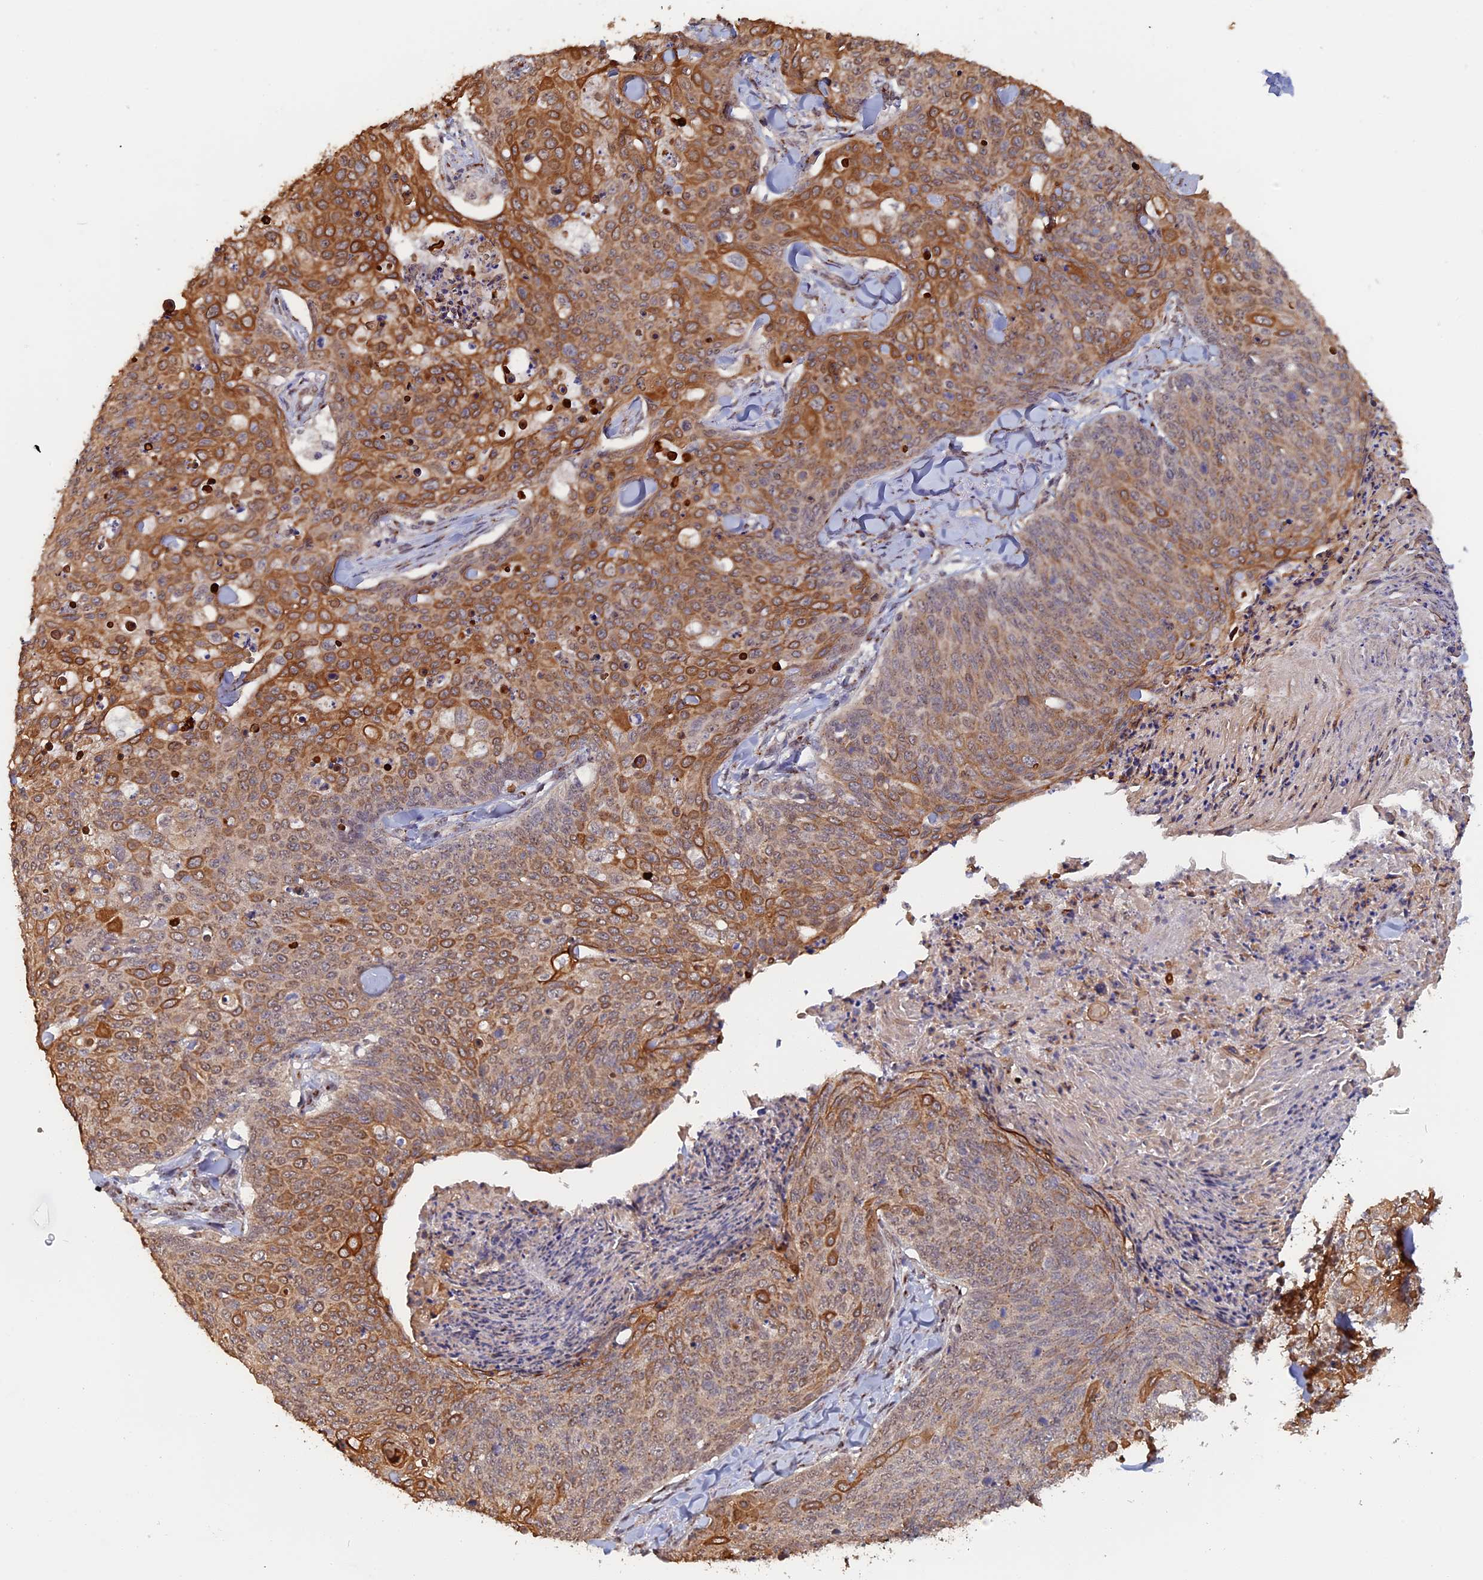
{"staining": {"intensity": "moderate", "quantity": ">75%", "location": "cytoplasmic/membranous"}, "tissue": "skin cancer", "cell_type": "Tumor cells", "image_type": "cancer", "snomed": [{"axis": "morphology", "description": "Squamous cell carcinoma, NOS"}, {"axis": "topography", "description": "Skin"}, {"axis": "topography", "description": "Vulva"}], "caption": "Moderate cytoplasmic/membranous staining is appreciated in approximately >75% of tumor cells in skin cancer.", "gene": "PIGQ", "patient": {"sex": "female", "age": 85}}